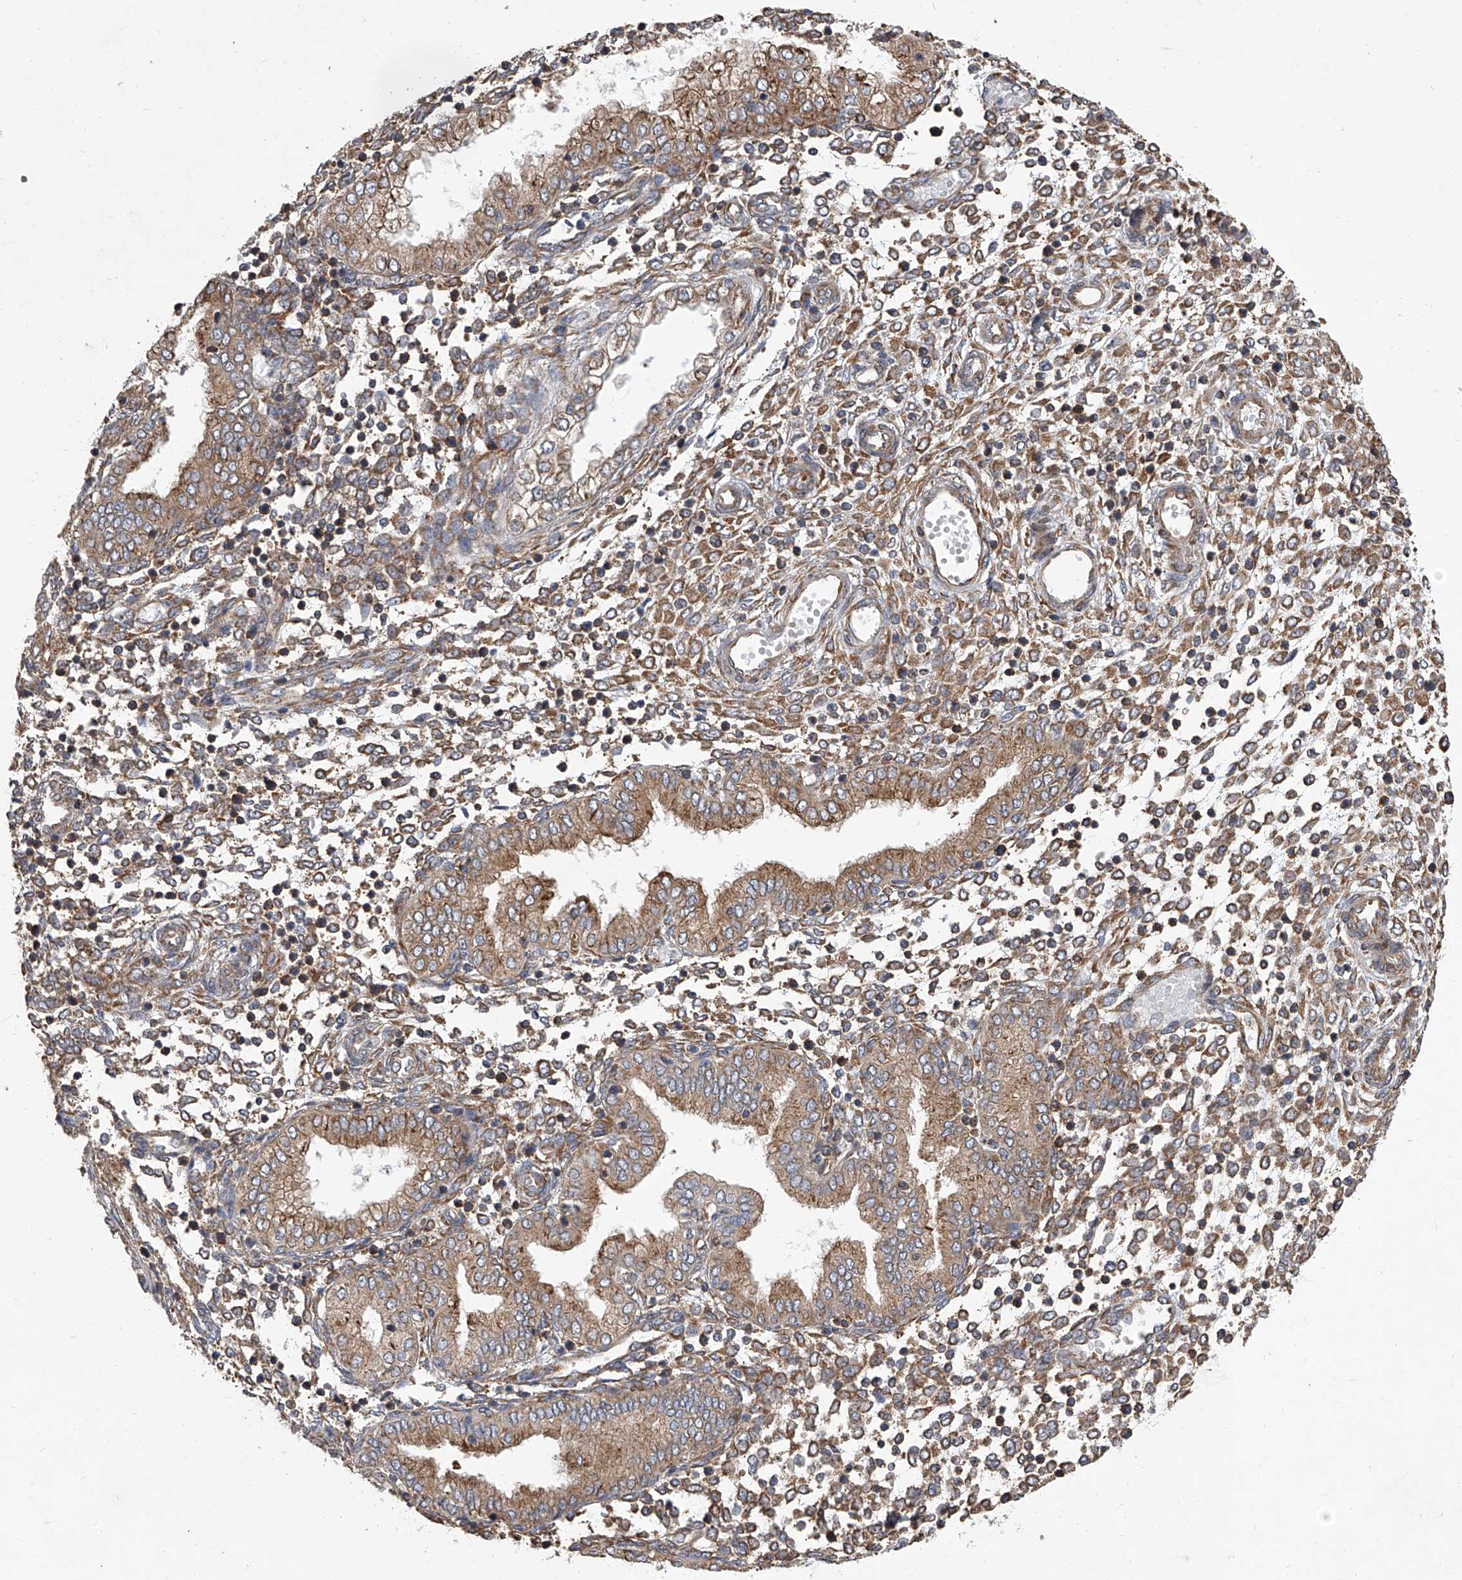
{"staining": {"intensity": "moderate", "quantity": ">75%", "location": "cytoplasmic/membranous"}, "tissue": "endometrium", "cell_type": "Cells in endometrial stroma", "image_type": "normal", "snomed": [{"axis": "morphology", "description": "Normal tissue, NOS"}, {"axis": "topography", "description": "Endometrium"}], "caption": "The micrograph shows a brown stain indicating the presence of a protein in the cytoplasmic/membranous of cells in endometrial stroma in endometrium. Nuclei are stained in blue.", "gene": "EIF2S2", "patient": {"sex": "female", "age": 53}}